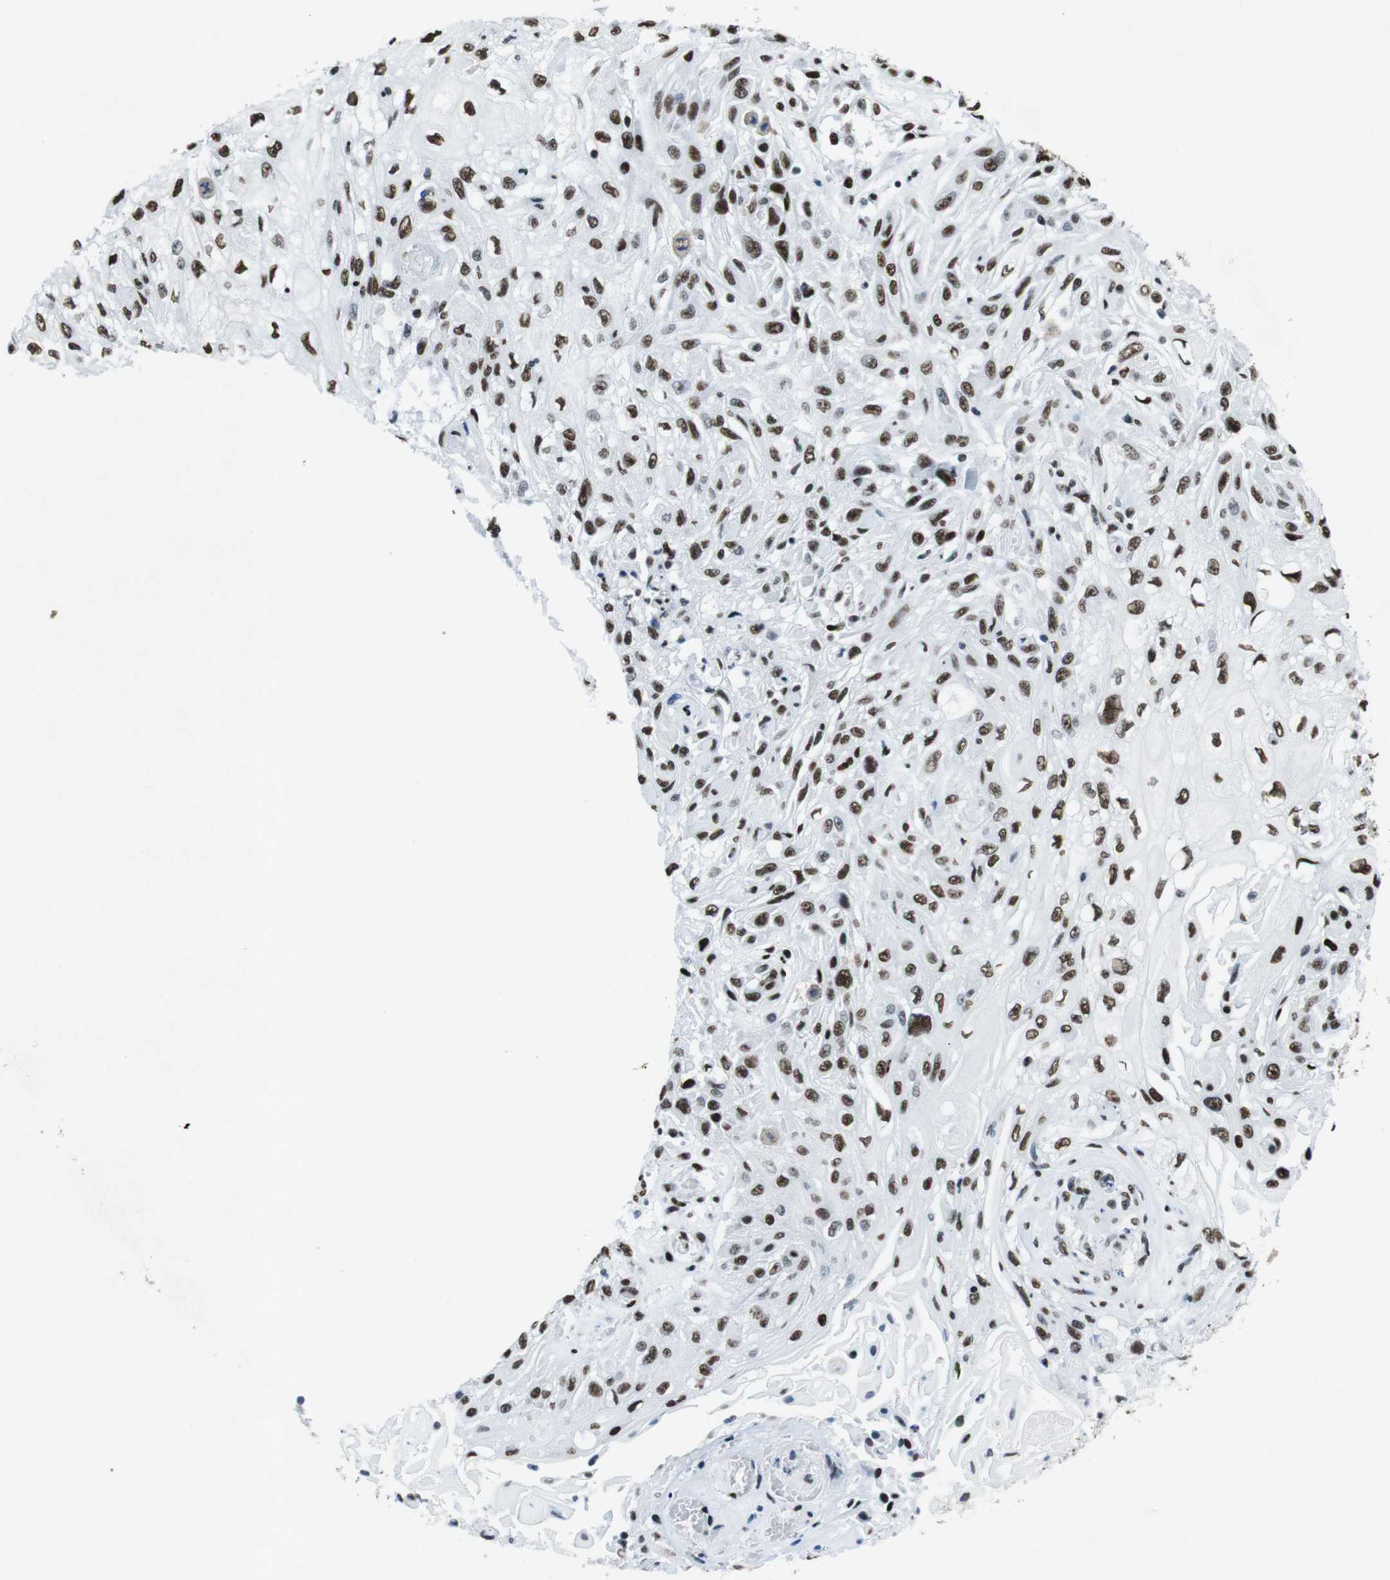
{"staining": {"intensity": "moderate", "quantity": ">75%", "location": "nuclear"}, "tissue": "skin cancer", "cell_type": "Tumor cells", "image_type": "cancer", "snomed": [{"axis": "morphology", "description": "Squamous cell carcinoma, NOS"}, {"axis": "topography", "description": "Skin"}], "caption": "An IHC histopathology image of neoplastic tissue is shown. Protein staining in brown labels moderate nuclear positivity in squamous cell carcinoma (skin) within tumor cells.", "gene": "CITED2", "patient": {"sex": "male", "age": 75}}